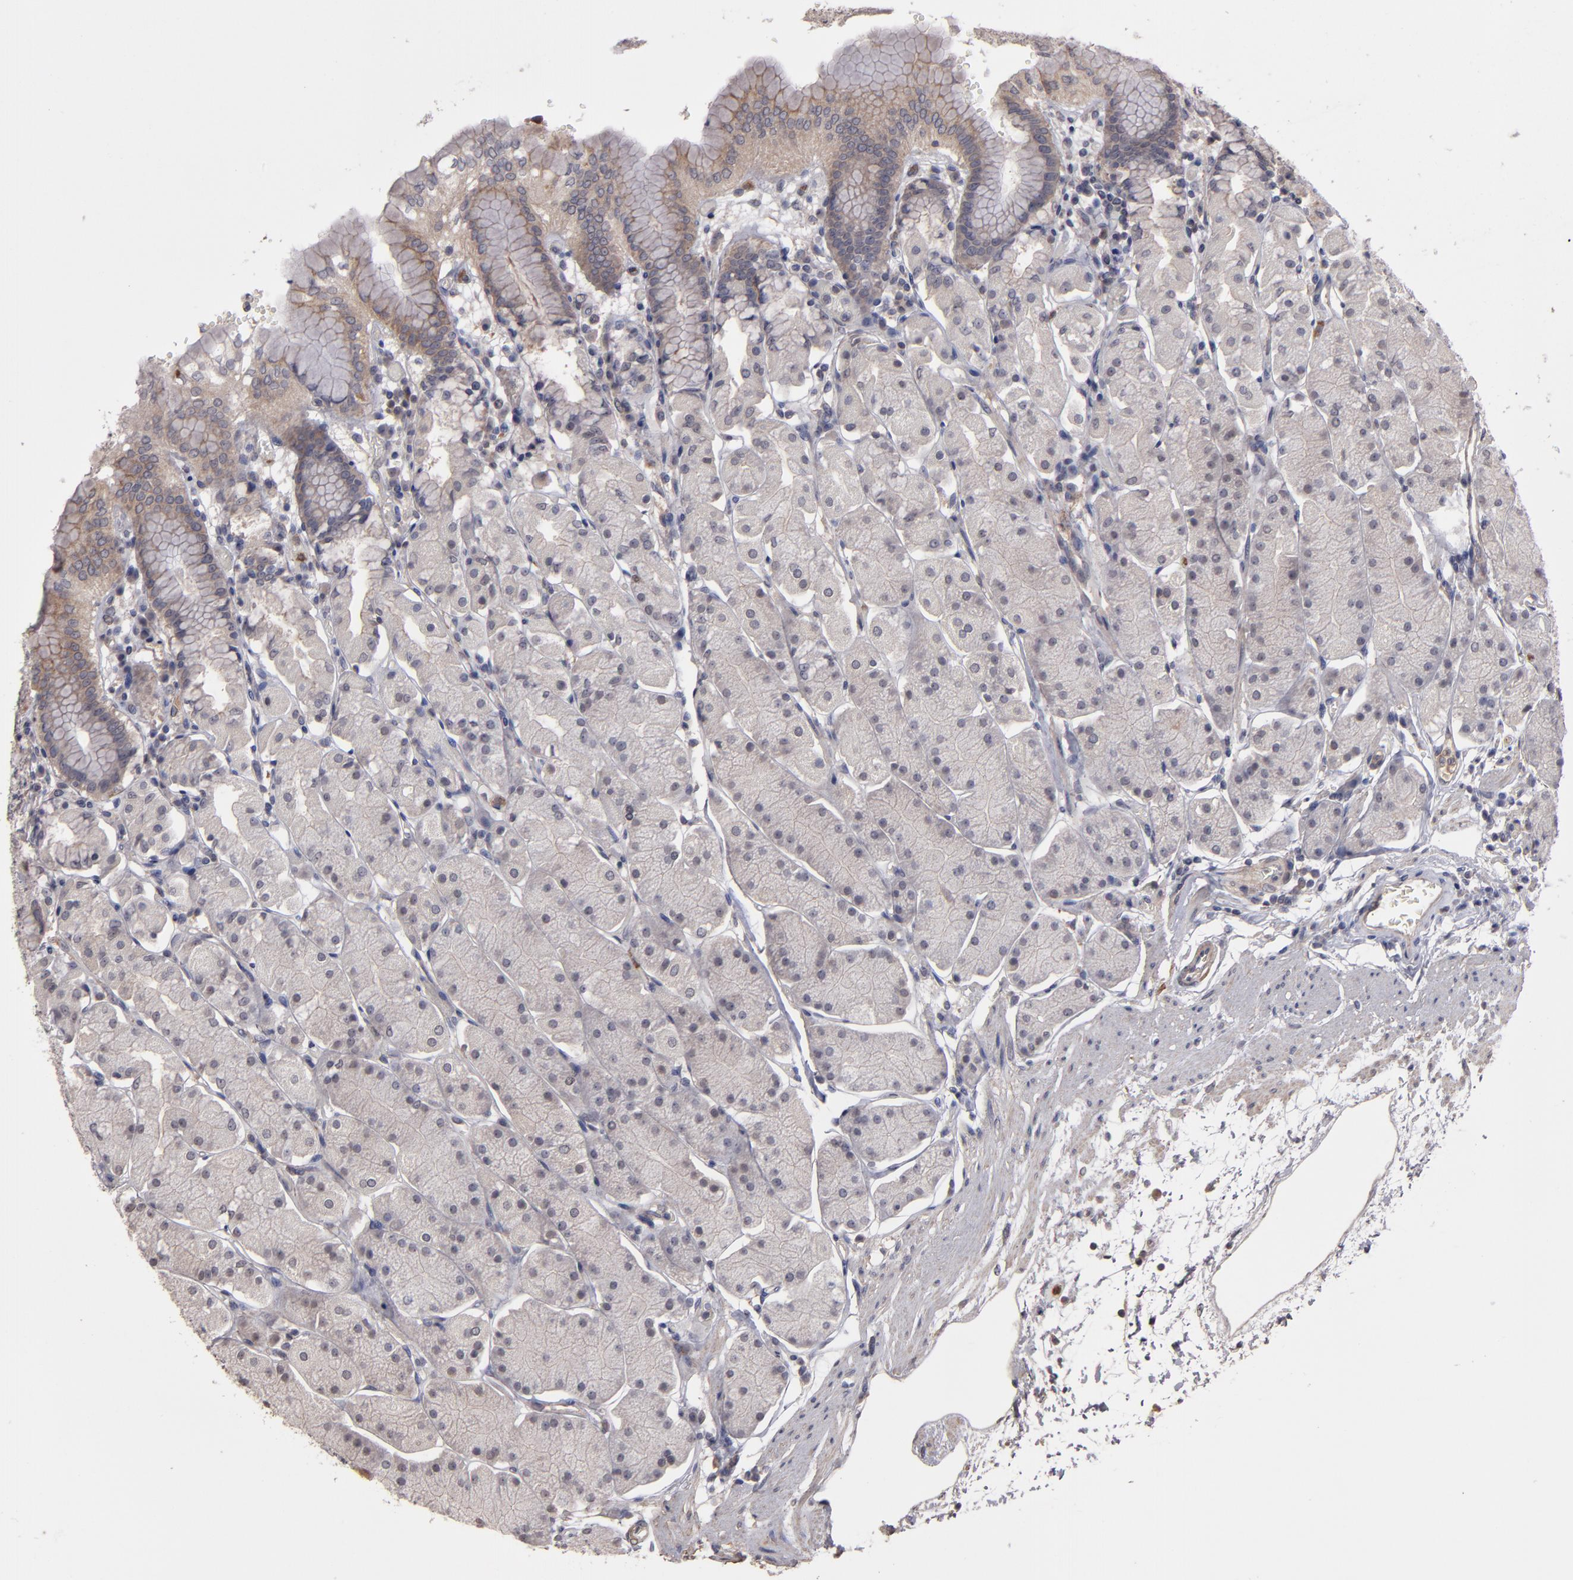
{"staining": {"intensity": "negative", "quantity": "none", "location": "none"}, "tissue": "stomach", "cell_type": "Glandular cells", "image_type": "normal", "snomed": [{"axis": "morphology", "description": "Normal tissue, NOS"}, {"axis": "topography", "description": "Stomach, upper"}, {"axis": "topography", "description": "Stomach"}], "caption": "The micrograph exhibits no significant staining in glandular cells of stomach. (Immunohistochemistry, brightfield microscopy, high magnification).", "gene": "SERPINA7", "patient": {"sex": "male", "age": 76}}